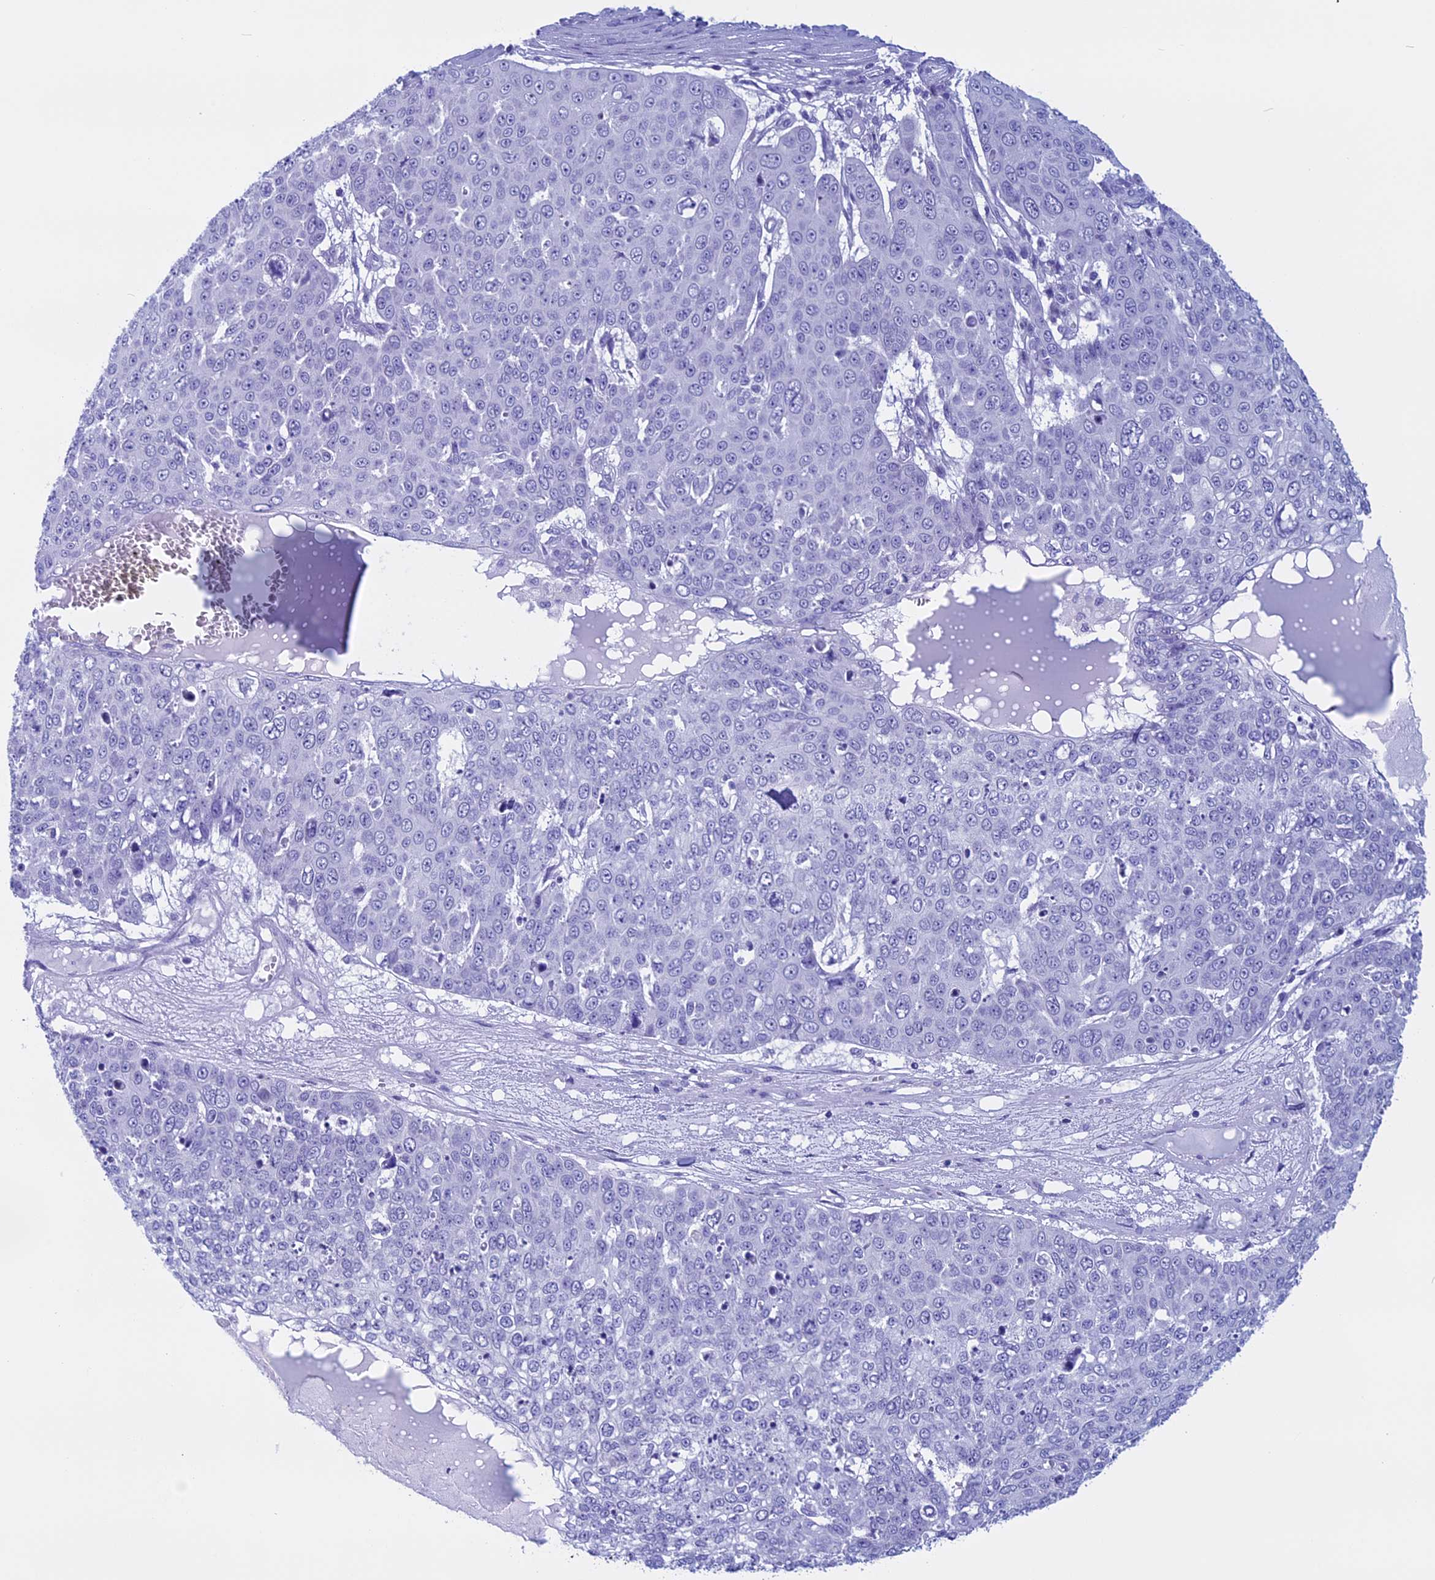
{"staining": {"intensity": "negative", "quantity": "none", "location": "none"}, "tissue": "skin cancer", "cell_type": "Tumor cells", "image_type": "cancer", "snomed": [{"axis": "morphology", "description": "Squamous cell carcinoma, NOS"}, {"axis": "topography", "description": "Skin"}], "caption": "Tumor cells show no significant protein positivity in skin cancer (squamous cell carcinoma).", "gene": "FAM169A", "patient": {"sex": "male", "age": 71}}